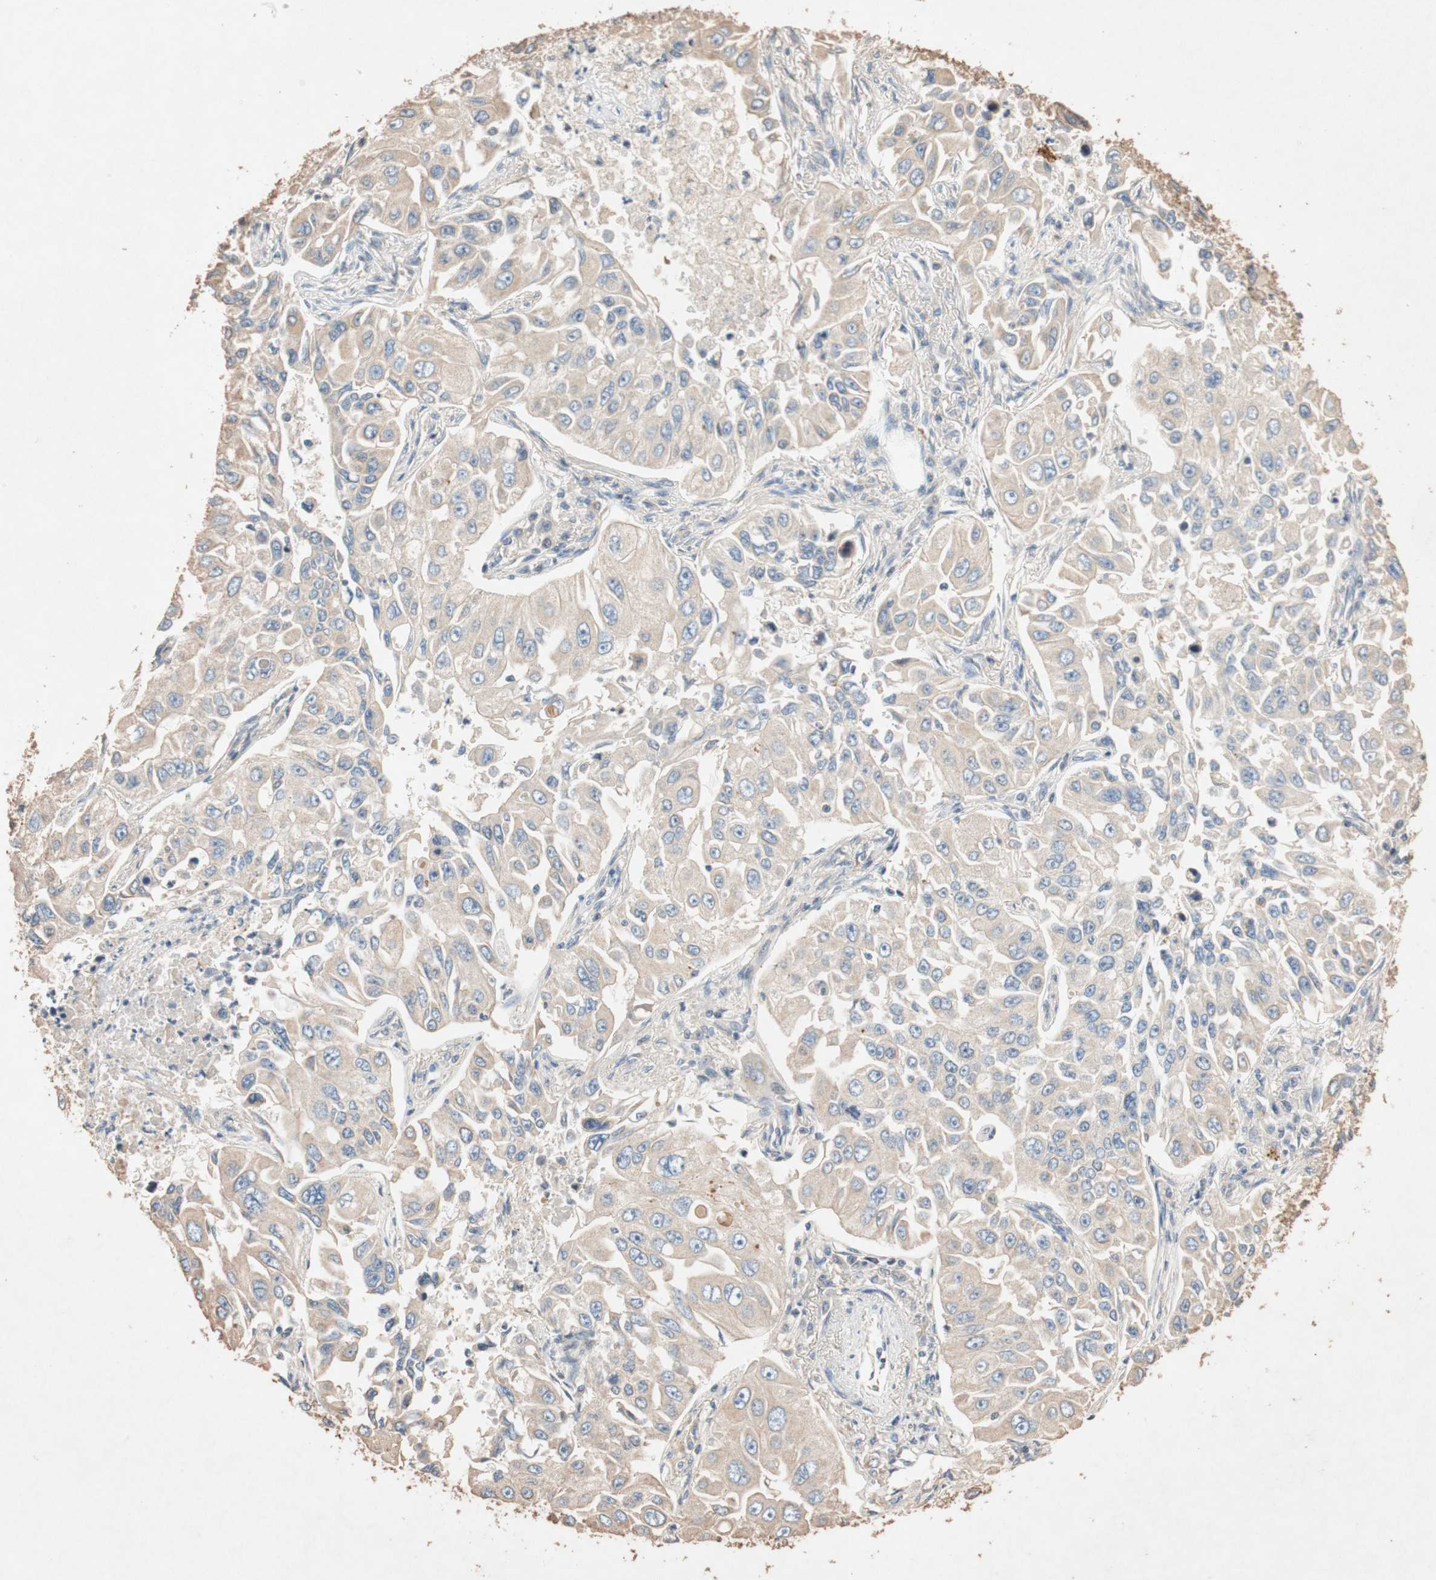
{"staining": {"intensity": "weak", "quantity": ">75%", "location": "cytoplasmic/membranous"}, "tissue": "lung cancer", "cell_type": "Tumor cells", "image_type": "cancer", "snomed": [{"axis": "morphology", "description": "Adenocarcinoma, NOS"}, {"axis": "topography", "description": "Lung"}], "caption": "This is a histology image of immunohistochemistry staining of adenocarcinoma (lung), which shows weak expression in the cytoplasmic/membranous of tumor cells.", "gene": "TUBB", "patient": {"sex": "male", "age": 84}}